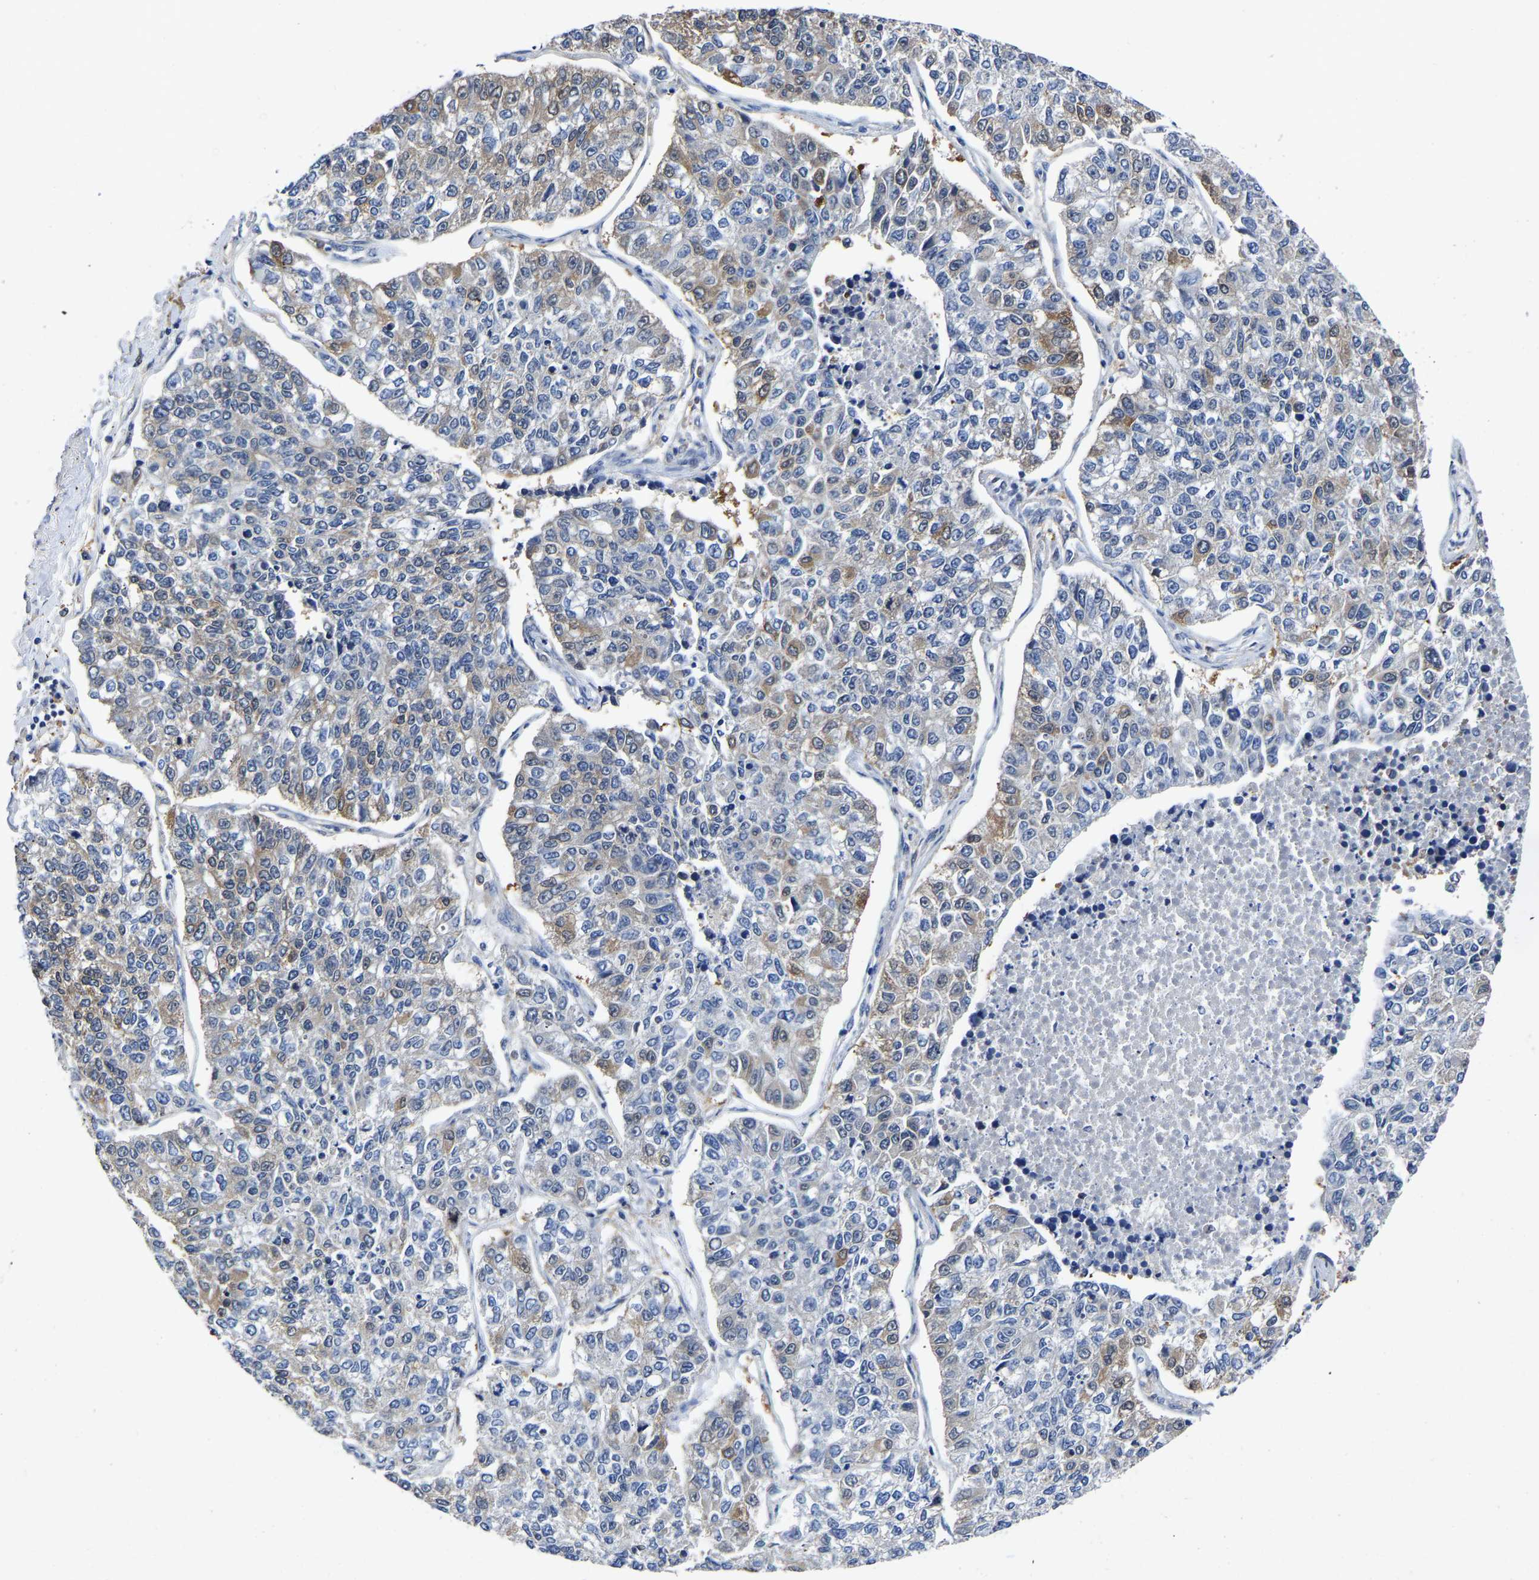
{"staining": {"intensity": "weak", "quantity": "25%-75%", "location": "cytoplasmic/membranous"}, "tissue": "lung cancer", "cell_type": "Tumor cells", "image_type": "cancer", "snomed": [{"axis": "morphology", "description": "Adenocarcinoma, NOS"}, {"axis": "topography", "description": "Lung"}], "caption": "Immunohistochemistry (IHC) staining of lung cancer (adenocarcinoma), which shows low levels of weak cytoplasmic/membranous expression in approximately 25%-75% of tumor cells indicating weak cytoplasmic/membranous protein expression. The staining was performed using DAB (brown) for protein detection and nuclei were counterstained in hematoxylin (blue).", "gene": "ATG2B", "patient": {"sex": "male", "age": 49}}